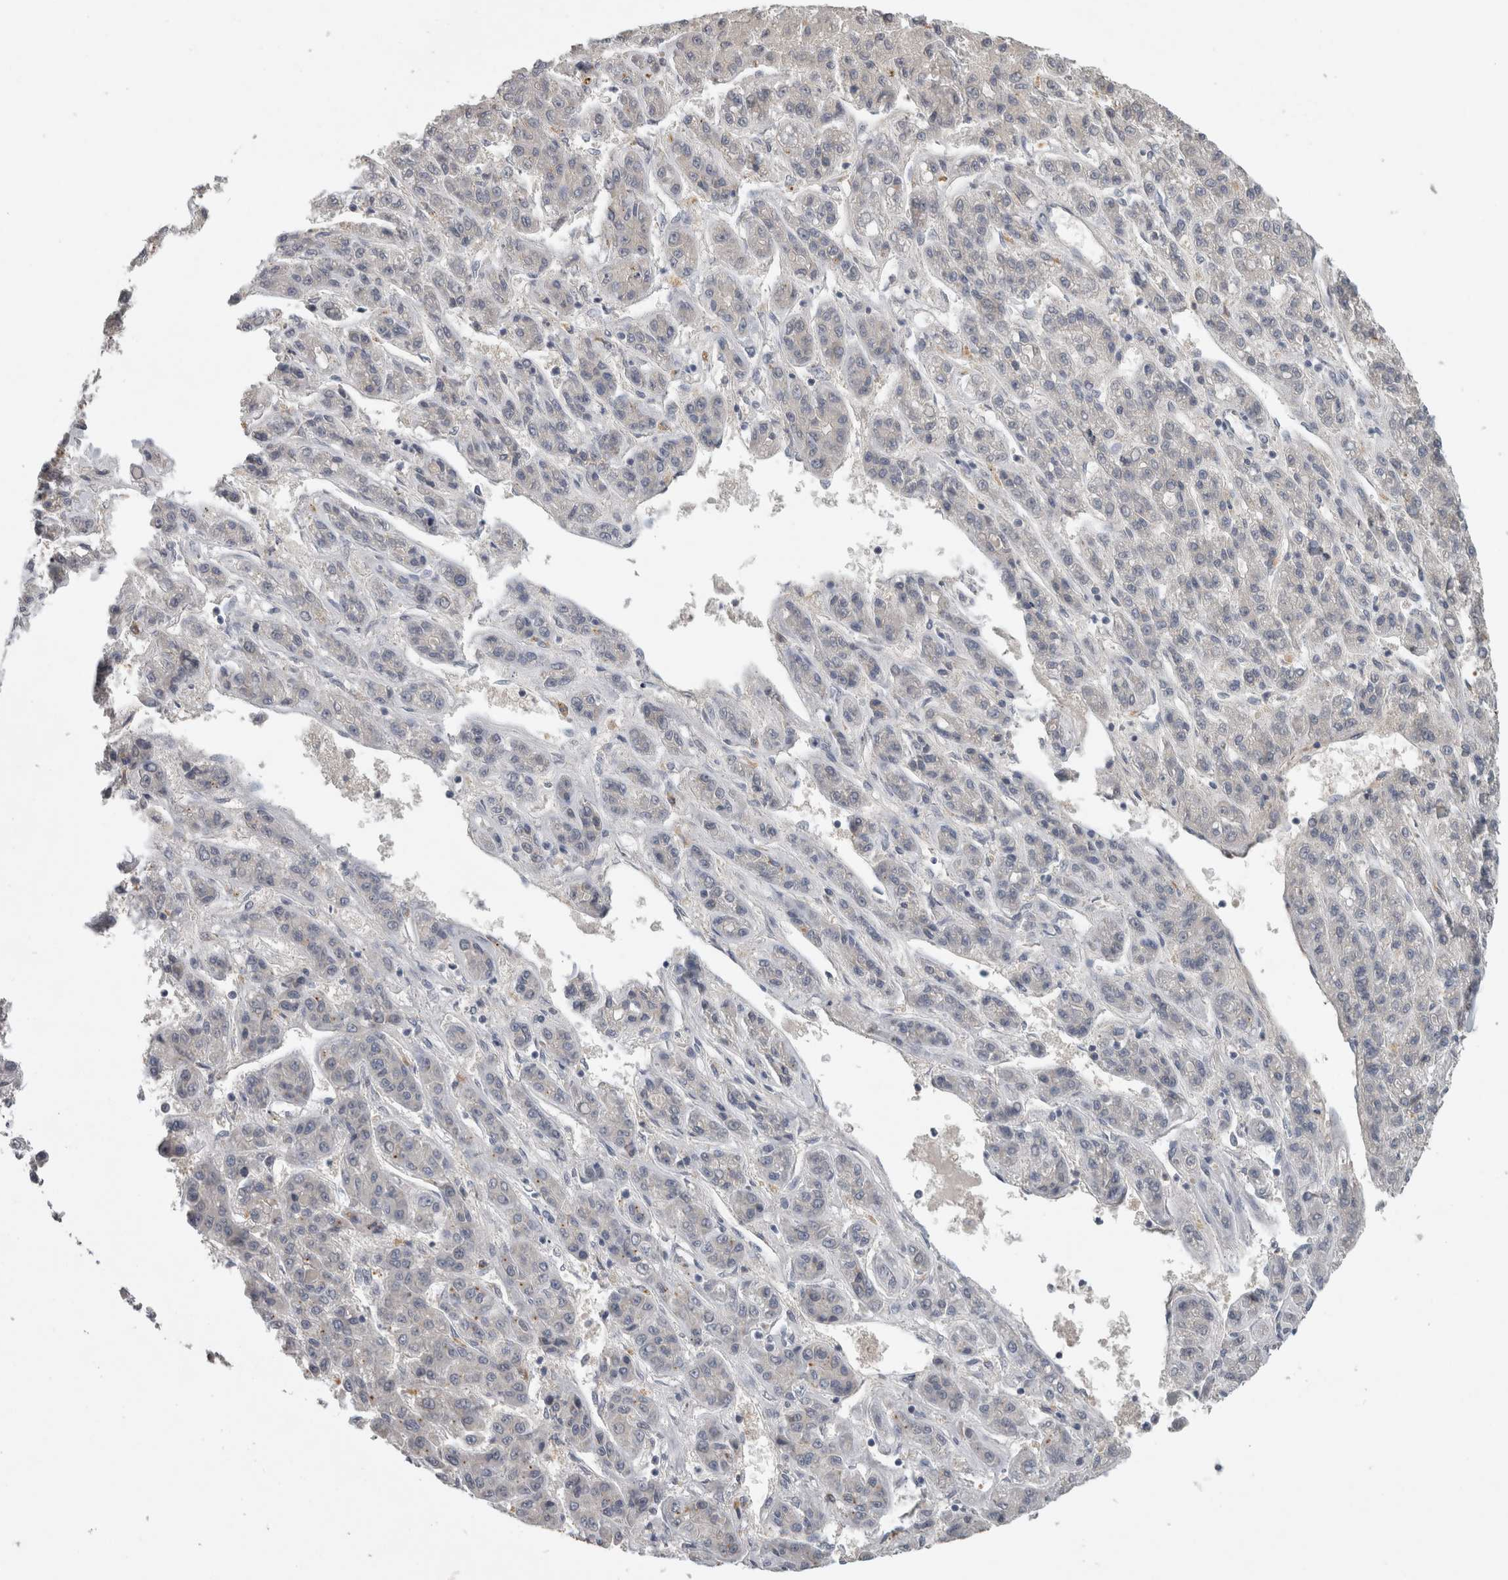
{"staining": {"intensity": "negative", "quantity": "none", "location": "none"}, "tissue": "liver cancer", "cell_type": "Tumor cells", "image_type": "cancer", "snomed": [{"axis": "morphology", "description": "Carcinoma, Hepatocellular, NOS"}, {"axis": "topography", "description": "Liver"}], "caption": "Immunohistochemical staining of human liver hepatocellular carcinoma shows no significant staining in tumor cells.", "gene": "SLC22A11", "patient": {"sex": "male", "age": 70}}